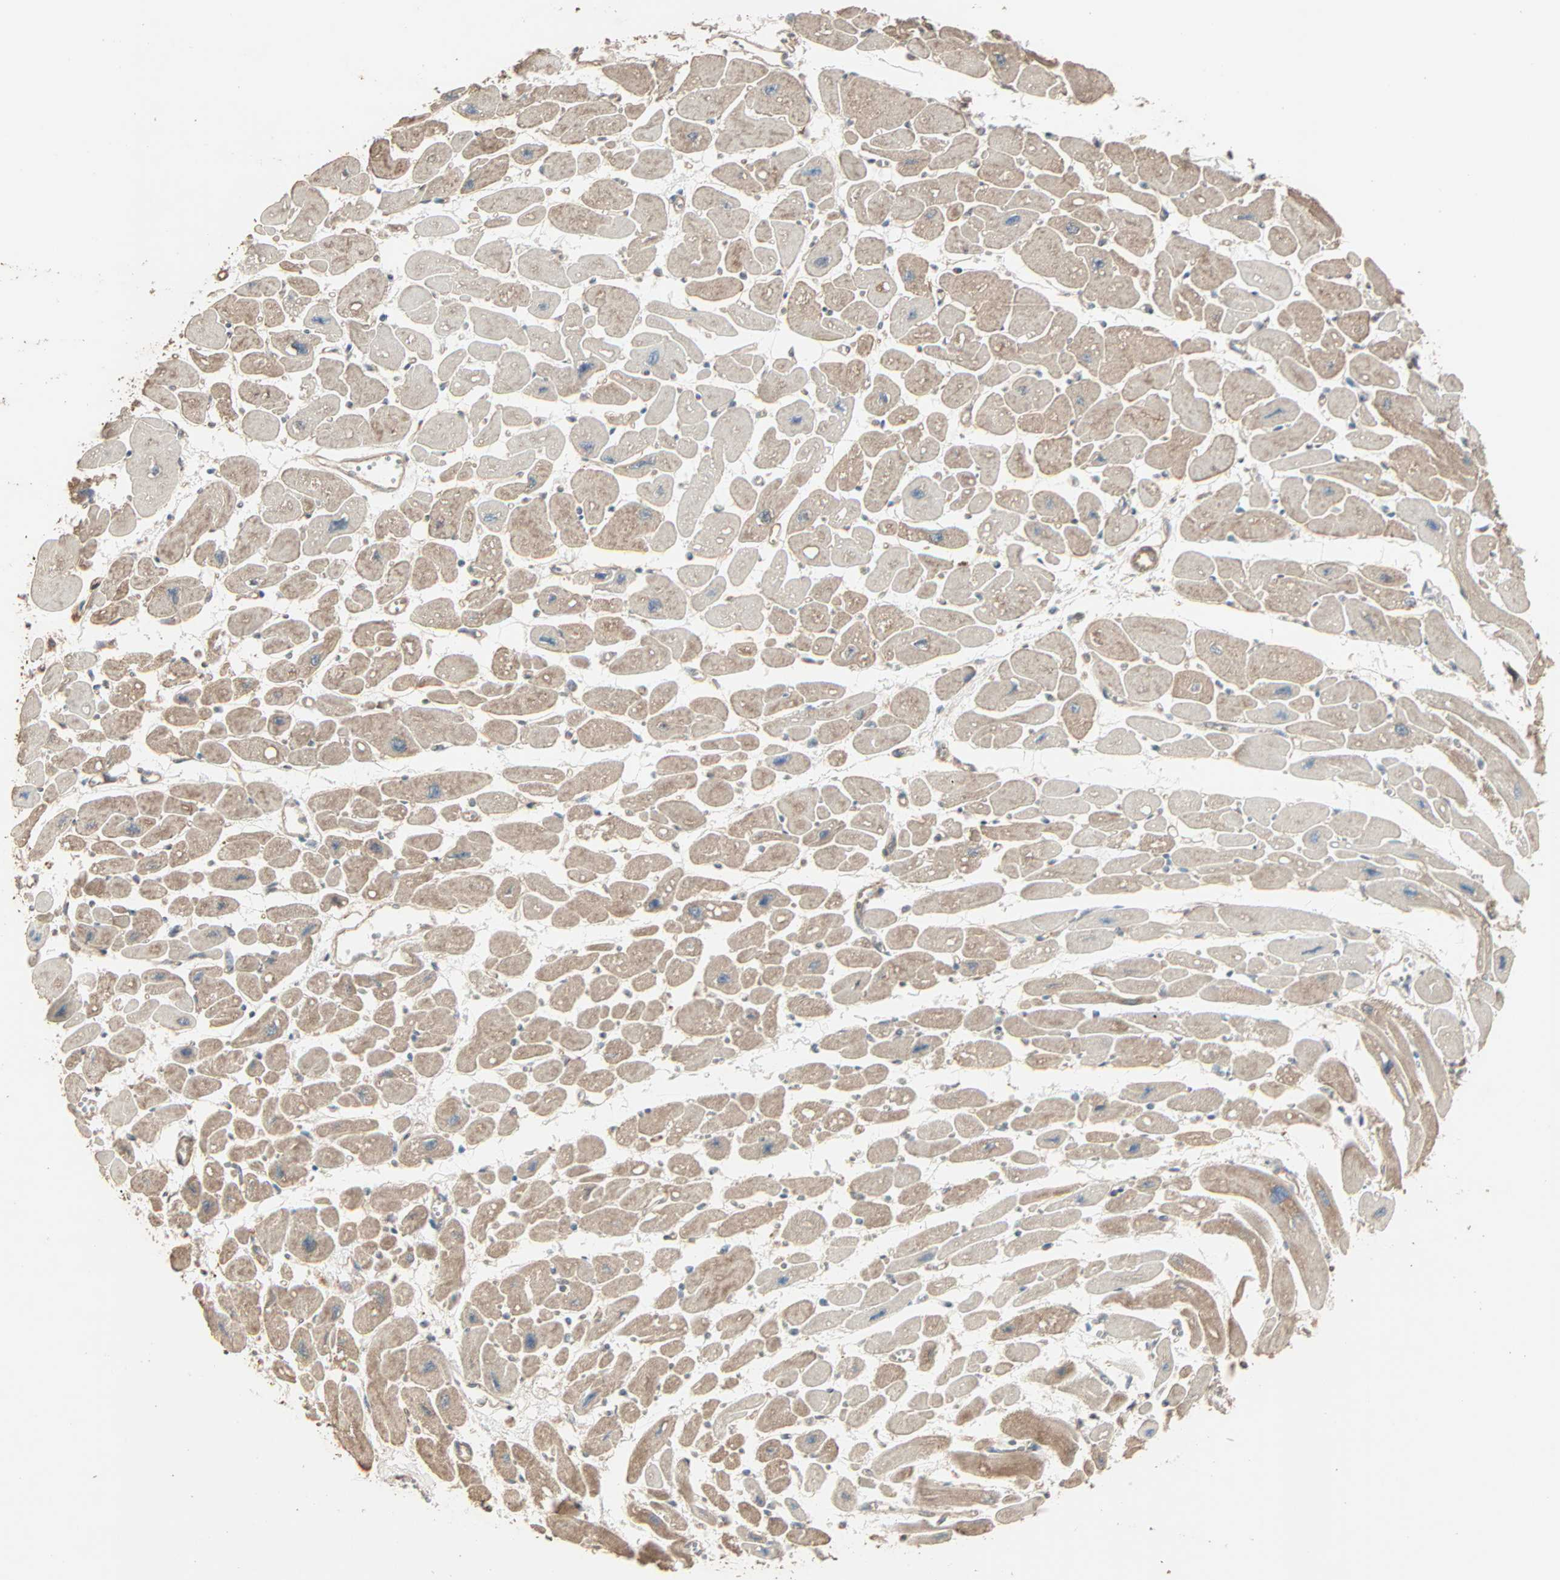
{"staining": {"intensity": "weak", "quantity": ">75%", "location": "cytoplasmic/membranous"}, "tissue": "heart muscle", "cell_type": "Cardiomyocytes", "image_type": "normal", "snomed": [{"axis": "morphology", "description": "Normal tissue, NOS"}, {"axis": "topography", "description": "Heart"}], "caption": "IHC staining of normal heart muscle, which displays low levels of weak cytoplasmic/membranous positivity in about >75% of cardiomyocytes indicating weak cytoplasmic/membranous protein expression. The staining was performed using DAB (3,3'-diaminobenzidine) (brown) for protein detection and nuclei were counterstained in hematoxylin (blue).", "gene": "GALNT3", "patient": {"sex": "female", "age": 54}}